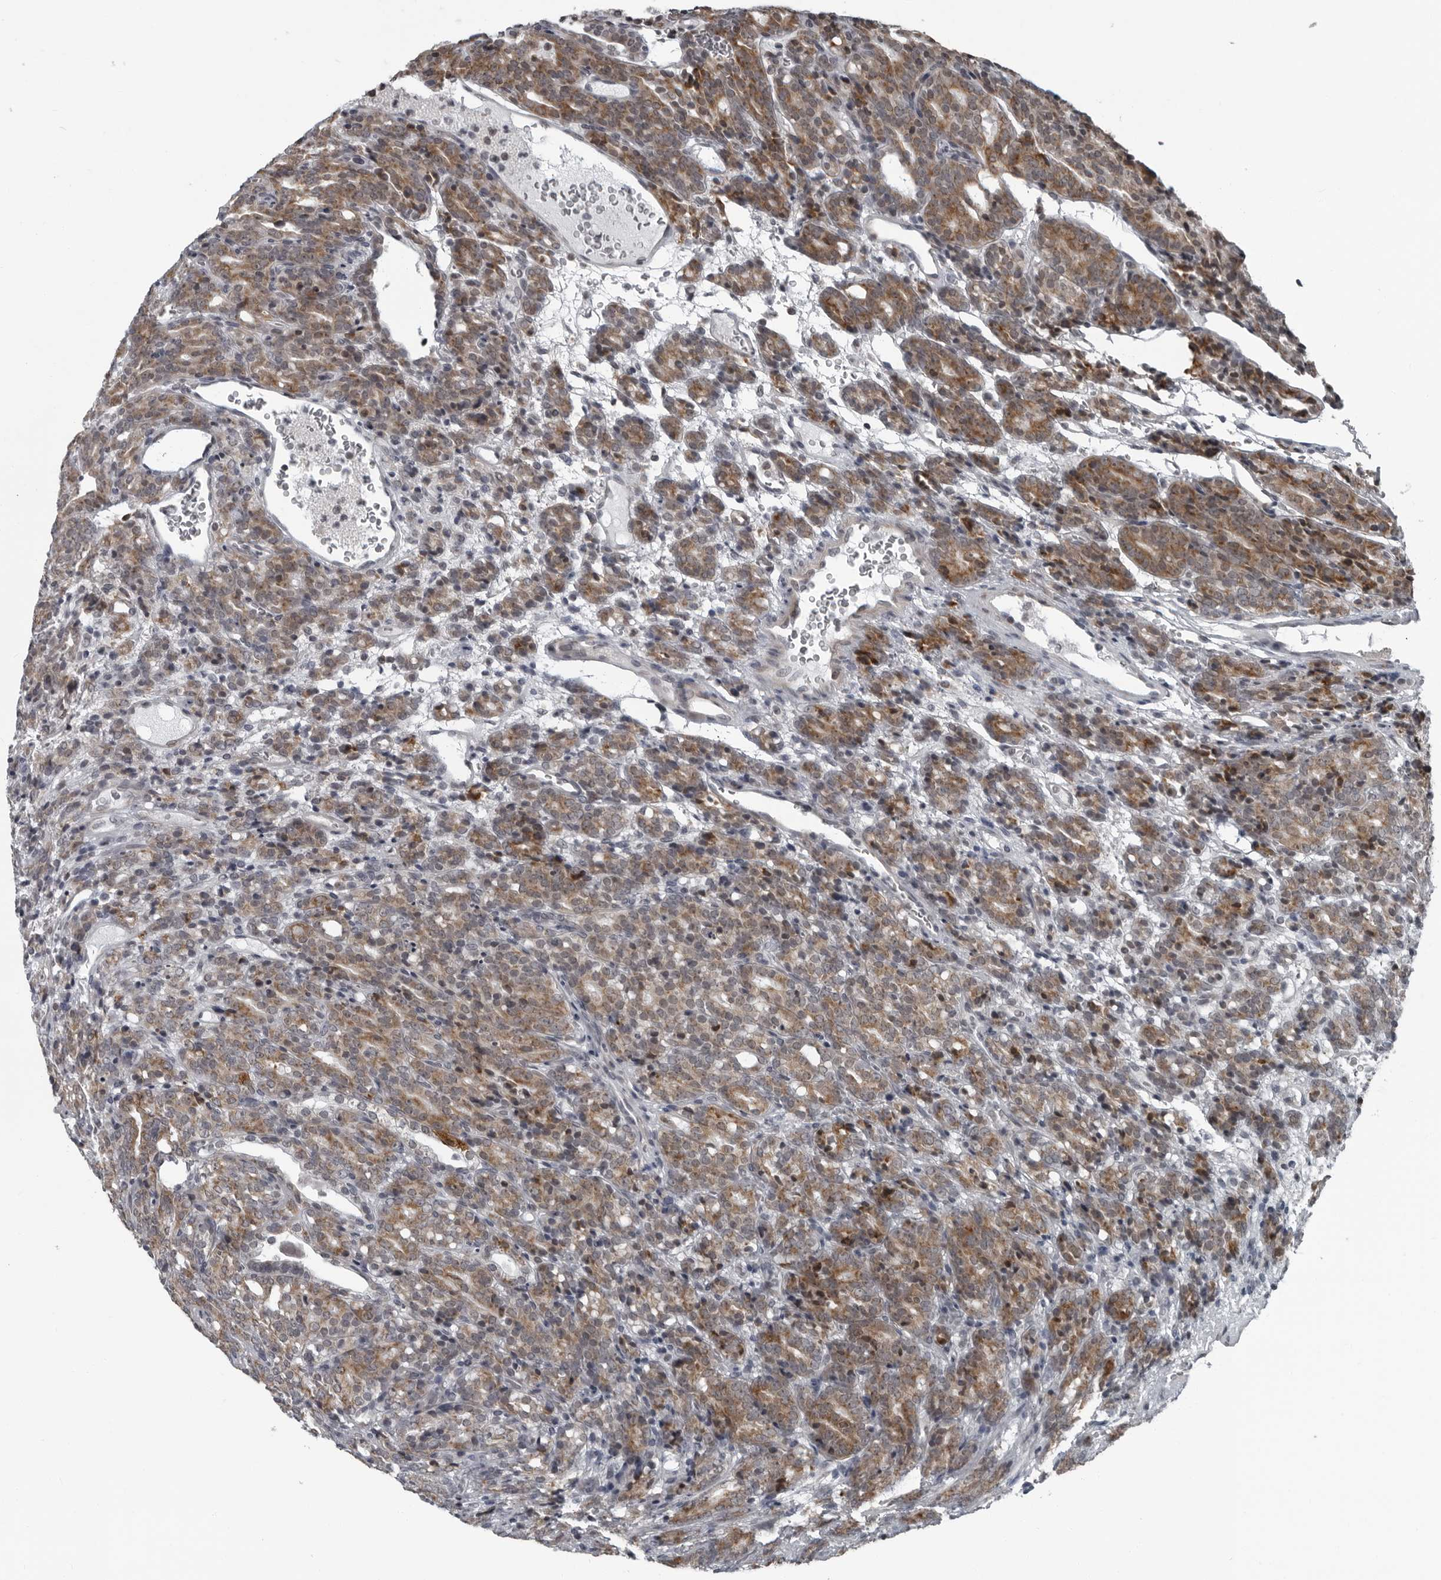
{"staining": {"intensity": "moderate", "quantity": ">75%", "location": "cytoplasmic/membranous"}, "tissue": "prostate cancer", "cell_type": "Tumor cells", "image_type": "cancer", "snomed": [{"axis": "morphology", "description": "Adenocarcinoma, High grade"}, {"axis": "topography", "description": "Prostate"}], "caption": "High-power microscopy captured an IHC photomicrograph of prostate cancer (high-grade adenocarcinoma), revealing moderate cytoplasmic/membranous staining in about >75% of tumor cells. (Stains: DAB in brown, nuclei in blue, Microscopy: brightfield microscopy at high magnification).", "gene": "RTCA", "patient": {"sex": "male", "age": 62}}